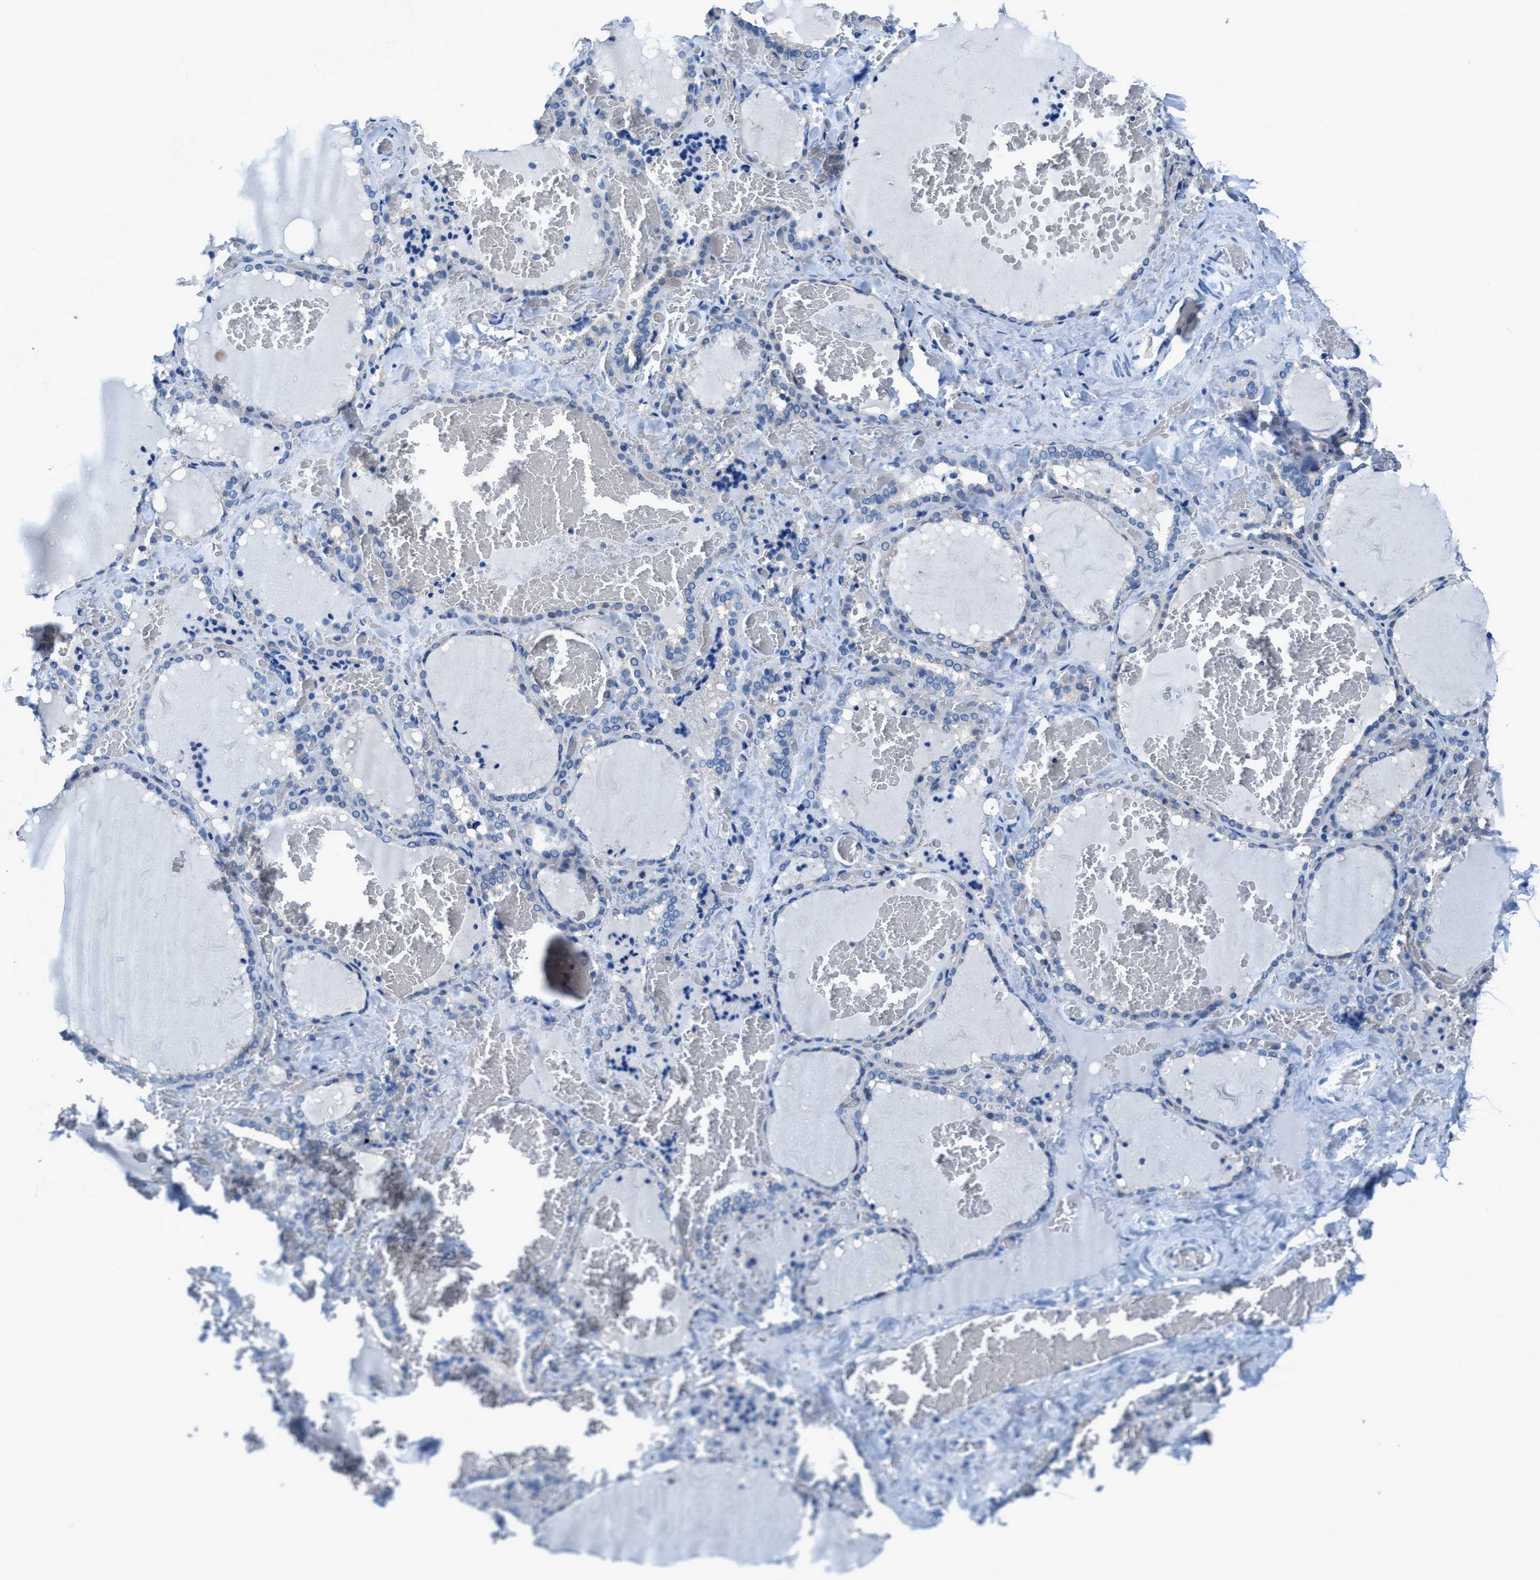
{"staining": {"intensity": "negative", "quantity": "none", "location": "none"}, "tissue": "thyroid gland", "cell_type": "Glandular cells", "image_type": "normal", "snomed": [{"axis": "morphology", "description": "Normal tissue, NOS"}, {"axis": "topography", "description": "Thyroid gland"}], "caption": "High power microscopy histopathology image of an IHC histopathology image of unremarkable thyroid gland, revealing no significant positivity in glandular cells. (DAB (3,3'-diaminobenzidine) immunohistochemistry with hematoxylin counter stain).", "gene": "NUDT5", "patient": {"sex": "female", "age": 22}}